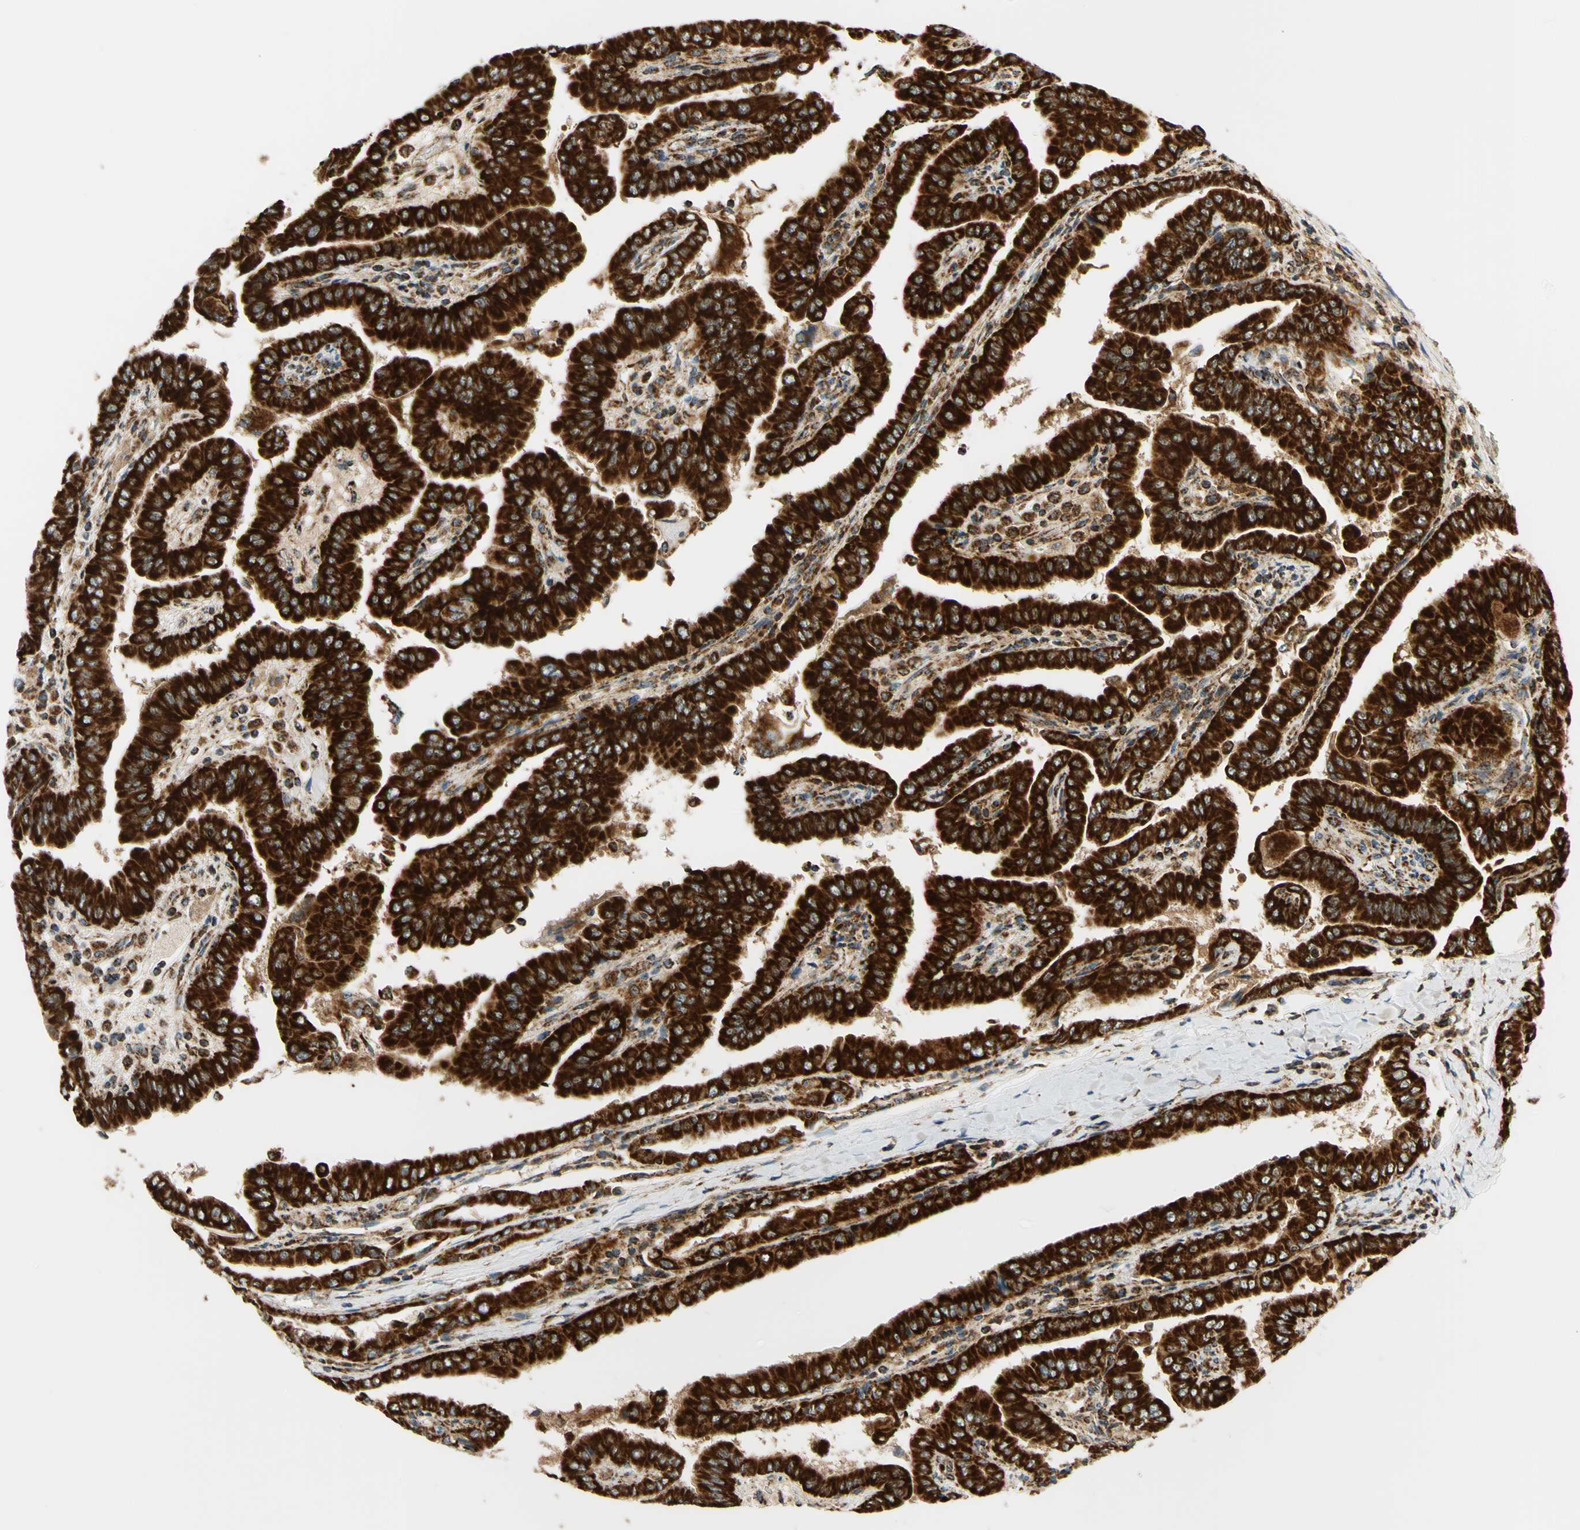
{"staining": {"intensity": "strong", "quantity": ">75%", "location": "cytoplasmic/membranous"}, "tissue": "thyroid cancer", "cell_type": "Tumor cells", "image_type": "cancer", "snomed": [{"axis": "morphology", "description": "Papillary adenocarcinoma, NOS"}, {"axis": "topography", "description": "Thyroid gland"}], "caption": "DAB immunohistochemical staining of human papillary adenocarcinoma (thyroid) reveals strong cytoplasmic/membranous protein expression in approximately >75% of tumor cells.", "gene": "MAVS", "patient": {"sex": "male", "age": 33}}